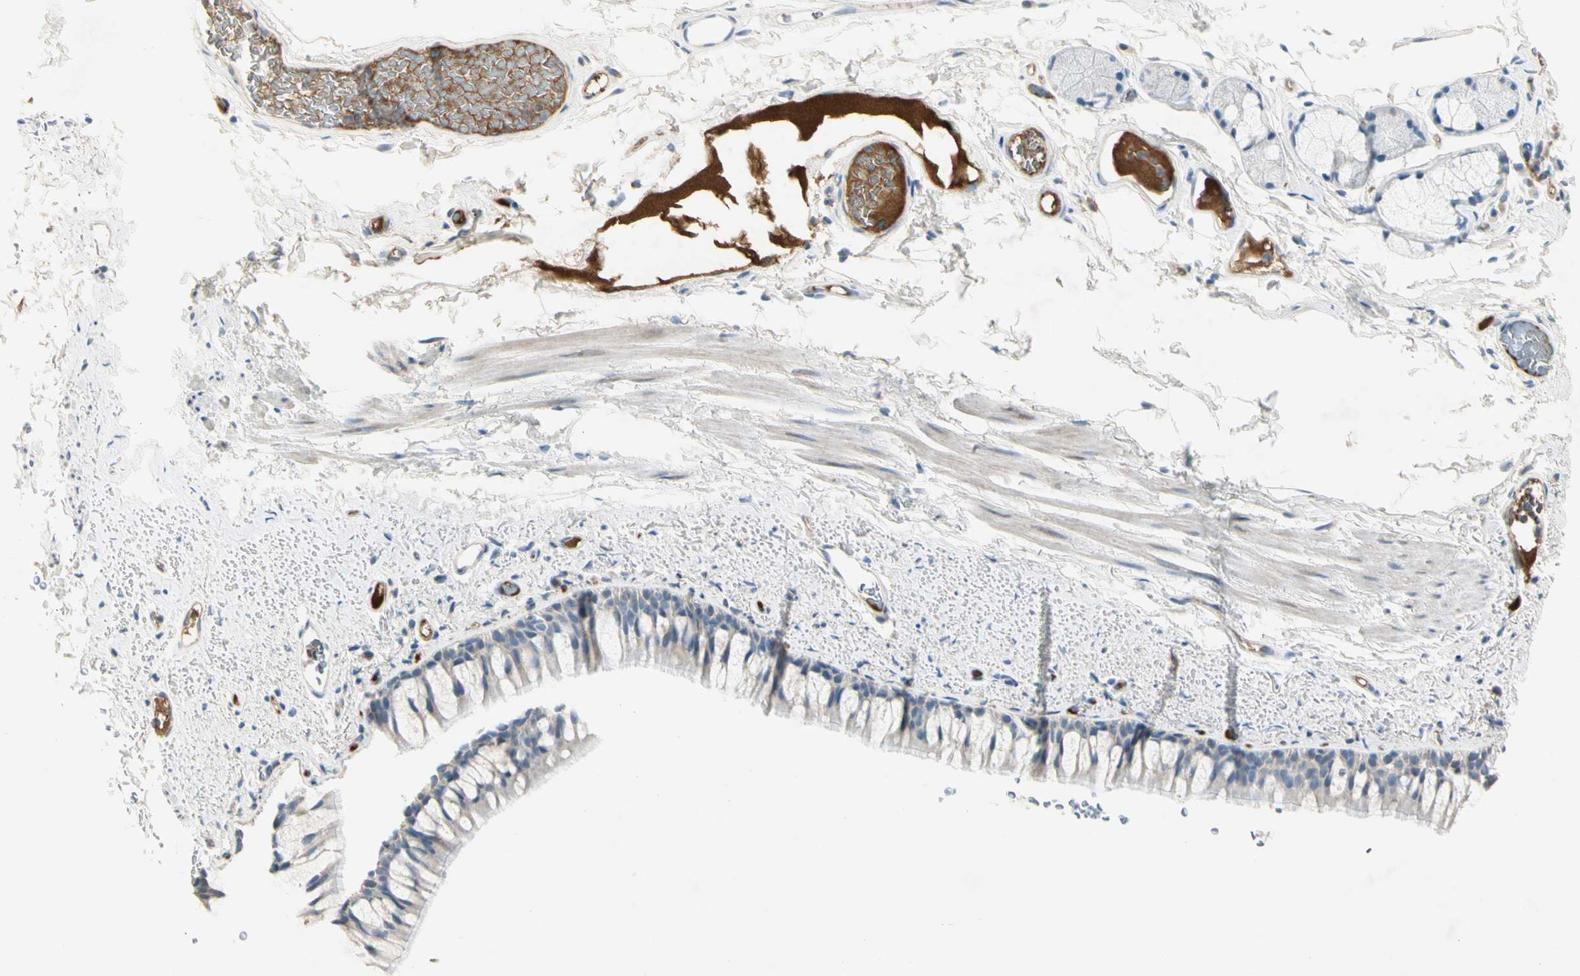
{"staining": {"intensity": "negative", "quantity": "none", "location": "none"}, "tissue": "bronchus", "cell_type": "Respiratory epithelial cells", "image_type": "normal", "snomed": [{"axis": "morphology", "description": "Normal tissue, NOS"}, {"axis": "topography", "description": "Bronchus"}], "caption": "Immunohistochemistry micrograph of benign bronchus: bronchus stained with DAB (3,3'-diaminobenzidine) exhibits no significant protein staining in respiratory epithelial cells.", "gene": "SERPIND1", "patient": {"sex": "female", "age": 73}}